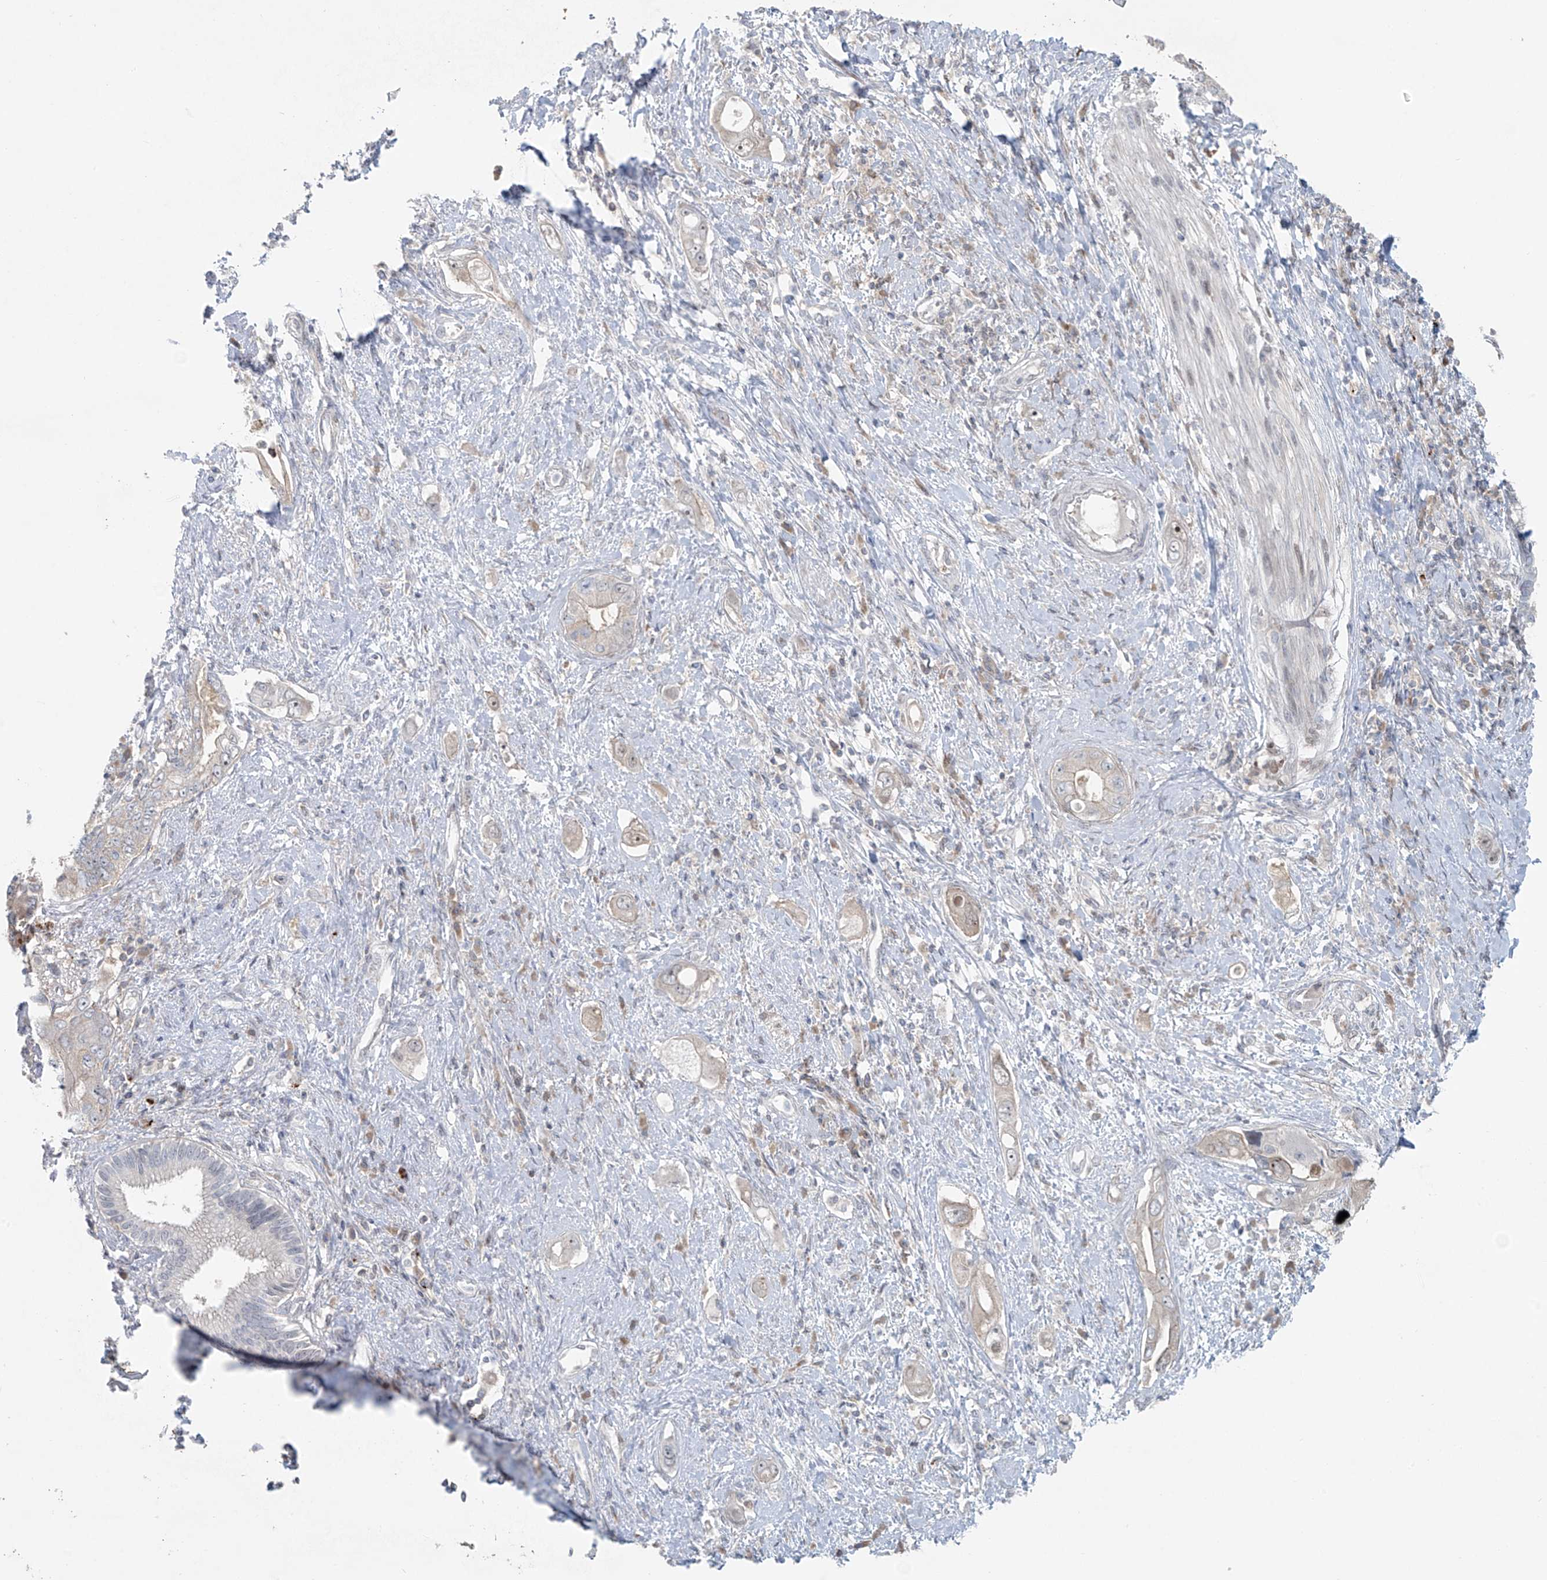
{"staining": {"intensity": "negative", "quantity": "none", "location": "none"}, "tissue": "pancreatic cancer", "cell_type": "Tumor cells", "image_type": "cancer", "snomed": [{"axis": "morphology", "description": "Inflammation, NOS"}, {"axis": "morphology", "description": "Adenocarcinoma, NOS"}, {"axis": "topography", "description": "Pancreas"}], "caption": "Tumor cells show no significant protein positivity in pancreatic adenocarcinoma. The staining is performed using DAB brown chromogen with nuclei counter-stained in using hematoxylin.", "gene": "PPAT", "patient": {"sex": "female", "age": 56}}